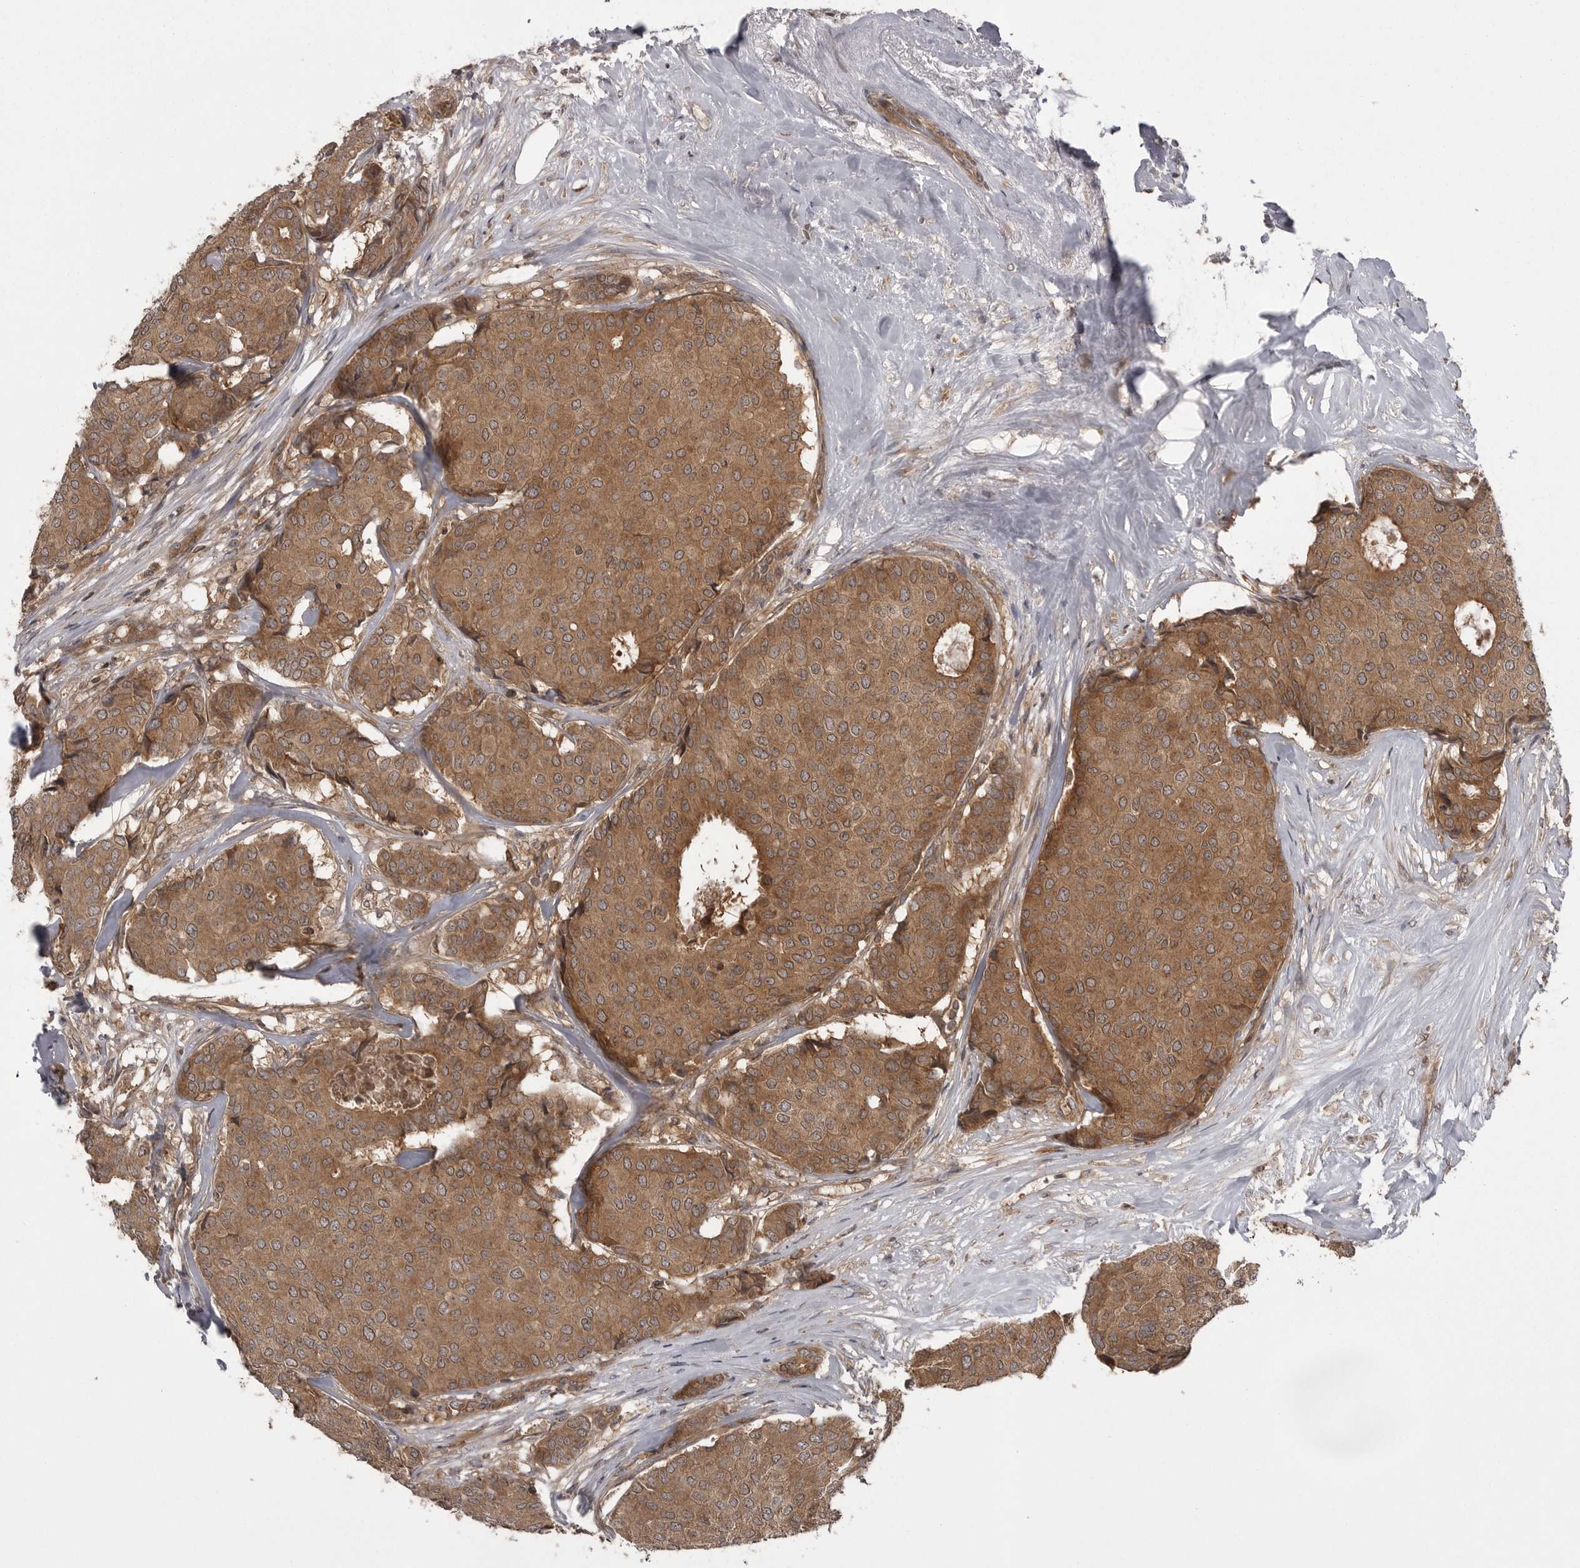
{"staining": {"intensity": "moderate", "quantity": ">75%", "location": "cytoplasmic/membranous"}, "tissue": "breast cancer", "cell_type": "Tumor cells", "image_type": "cancer", "snomed": [{"axis": "morphology", "description": "Duct carcinoma"}, {"axis": "topography", "description": "Breast"}], "caption": "Immunohistochemical staining of breast cancer (invasive ductal carcinoma) exhibits moderate cytoplasmic/membranous protein staining in approximately >75% of tumor cells.", "gene": "STK24", "patient": {"sex": "female", "age": 75}}